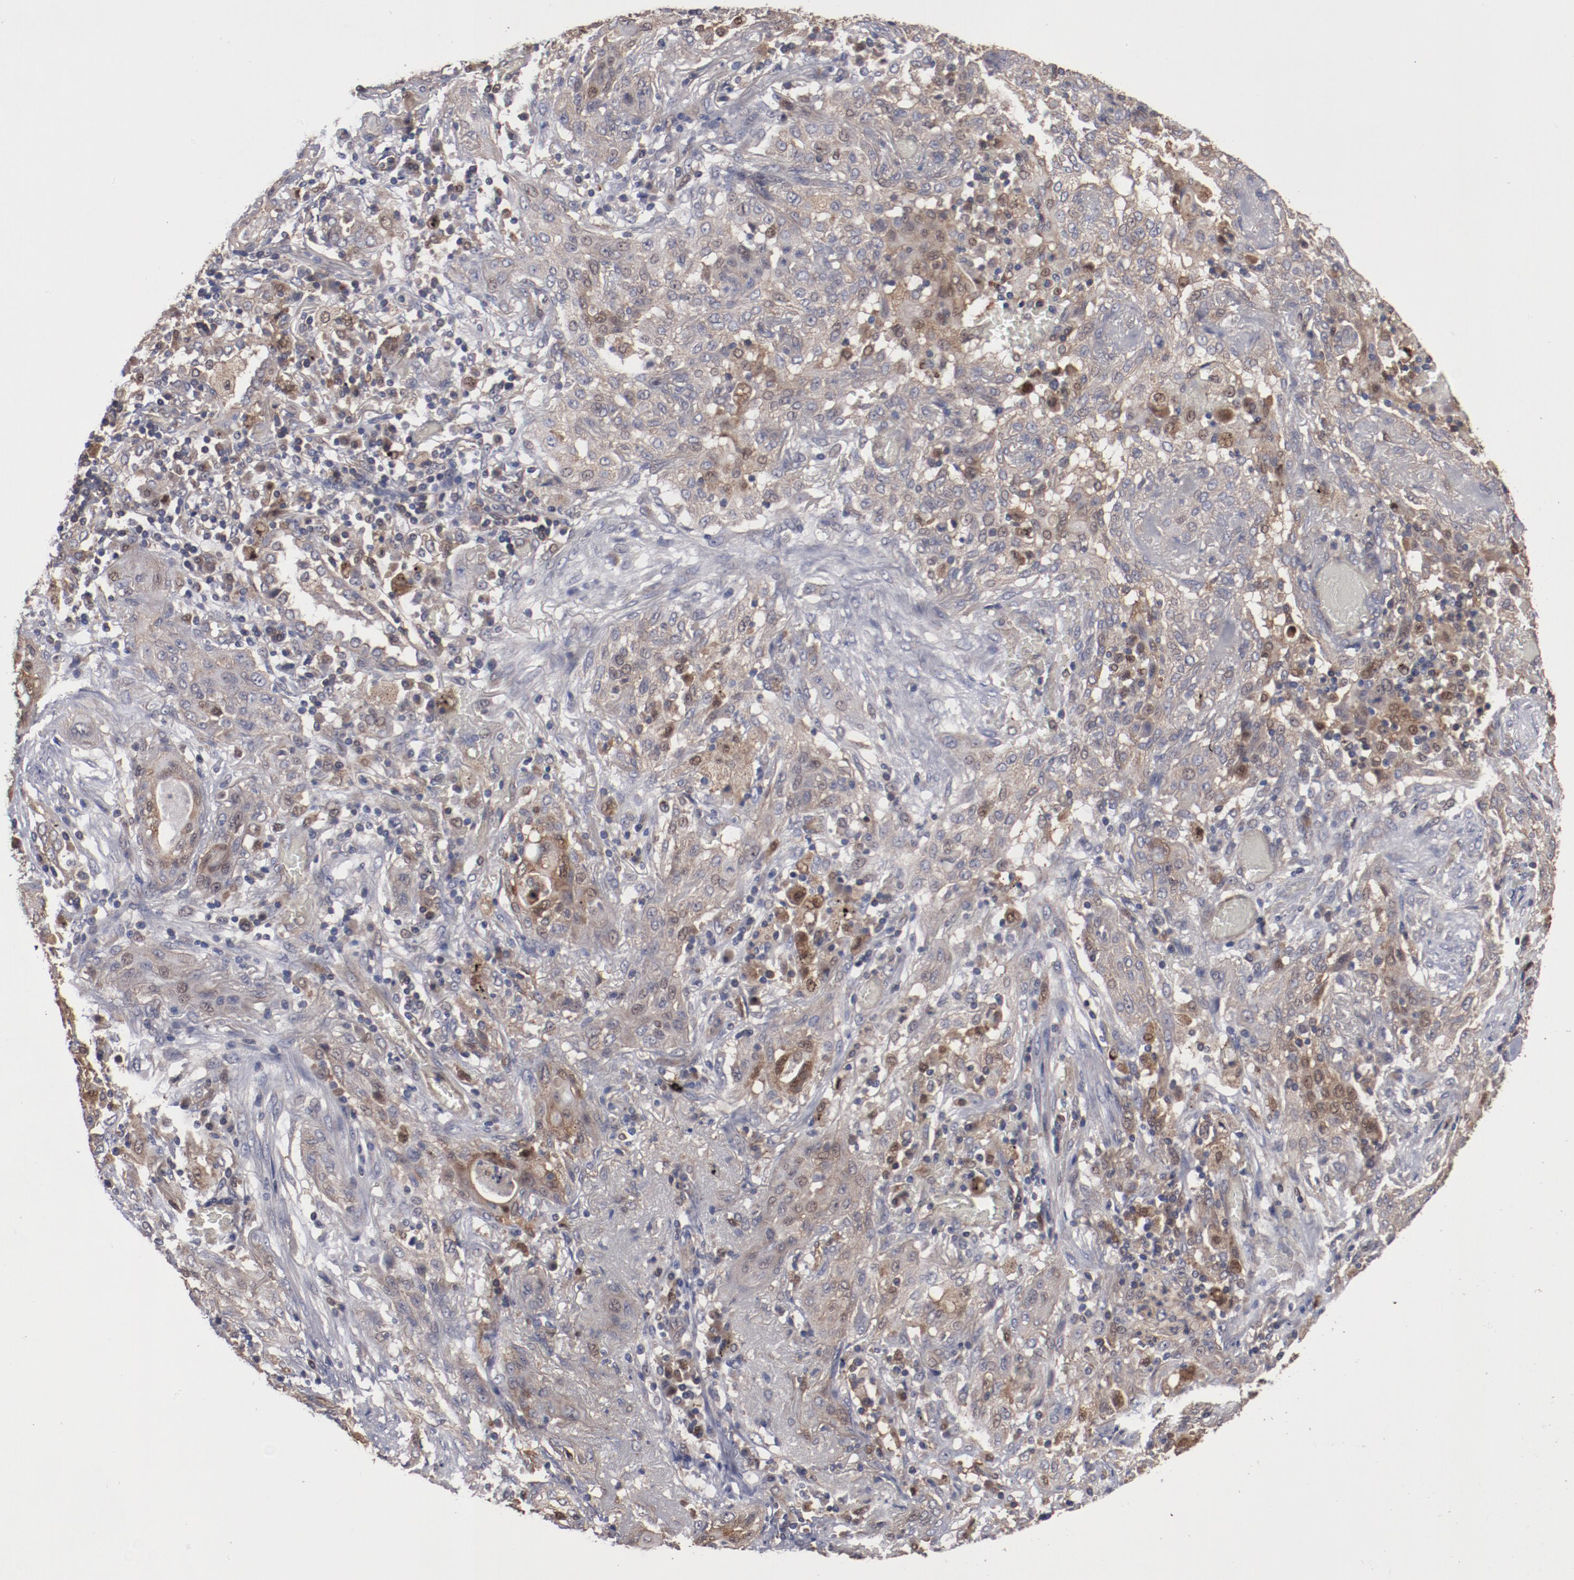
{"staining": {"intensity": "weak", "quantity": "25%-75%", "location": "cytoplasmic/membranous"}, "tissue": "lung cancer", "cell_type": "Tumor cells", "image_type": "cancer", "snomed": [{"axis": "morphology", "description": "Squamous cell carcinoma, NOS"}, {"axis": "topography", "description": "Lung"}], "caption": "DAB immunohistochemical staining of lung squamous cell carcinoma shows weak cytoplasmic/membranous protein expression in approximately 25%-75% of tumor cells.", "gene": "DNAAF2", "patient": {"sex": "female", "age": 47}}